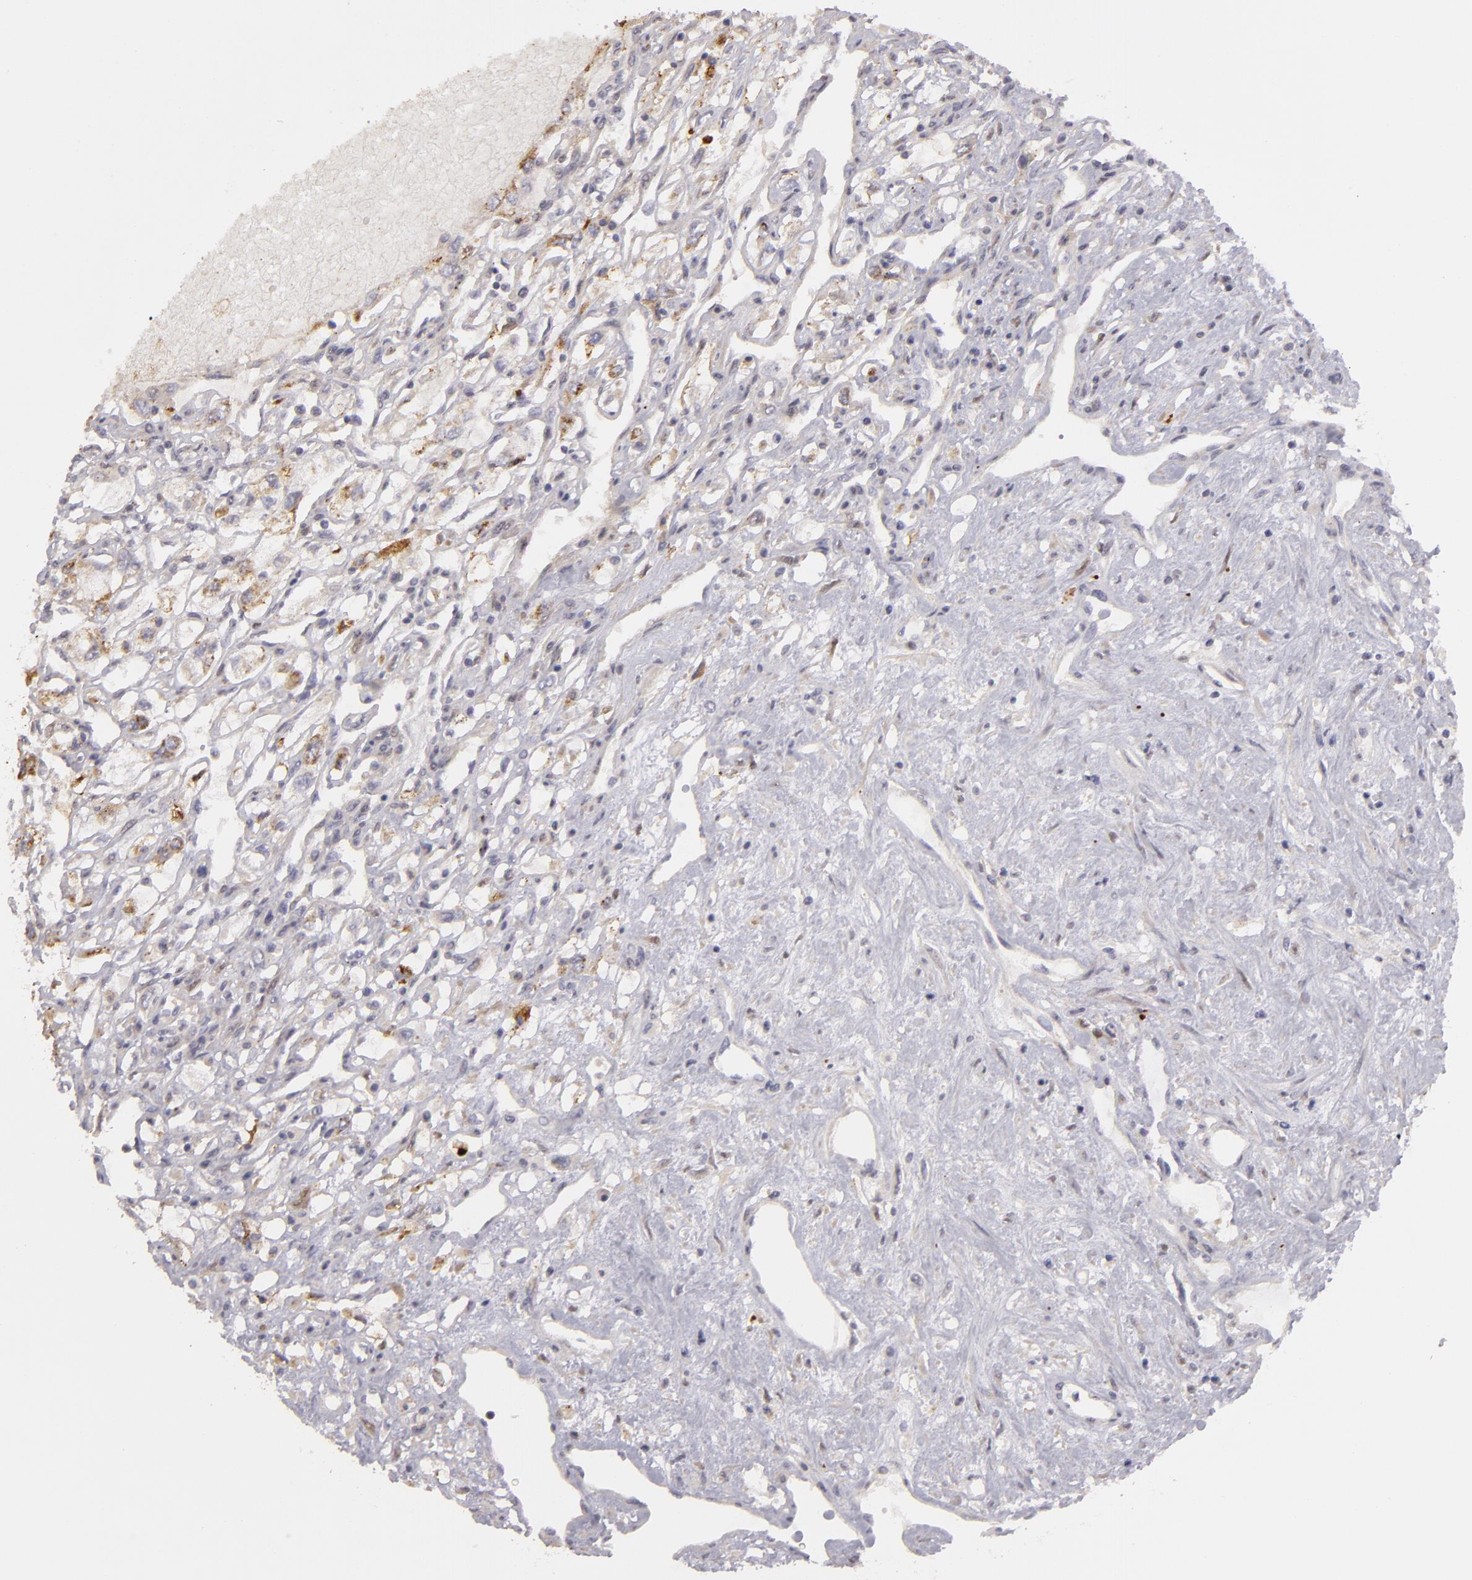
{"staining": {"intensity": "moderate", "quantity": ">75%", "location": "cytoplasmic/membranous"}, "tissue": "renal cancer", "cell_type": "Tumor cells", "image_type": "cancer", "snomed": [{"axis": "morphology", "description": "Adenocarcinoma, NOS"}, {"axis": "topography", "description": "Kidney"}], "caption": "Moderate cytoplasmic/membranous staining is seen in about >75% of tumor cells in renal cancer (adenocarcinoma).", "gene": "EFS", "patient": {"sex": "male", "age": 57}}